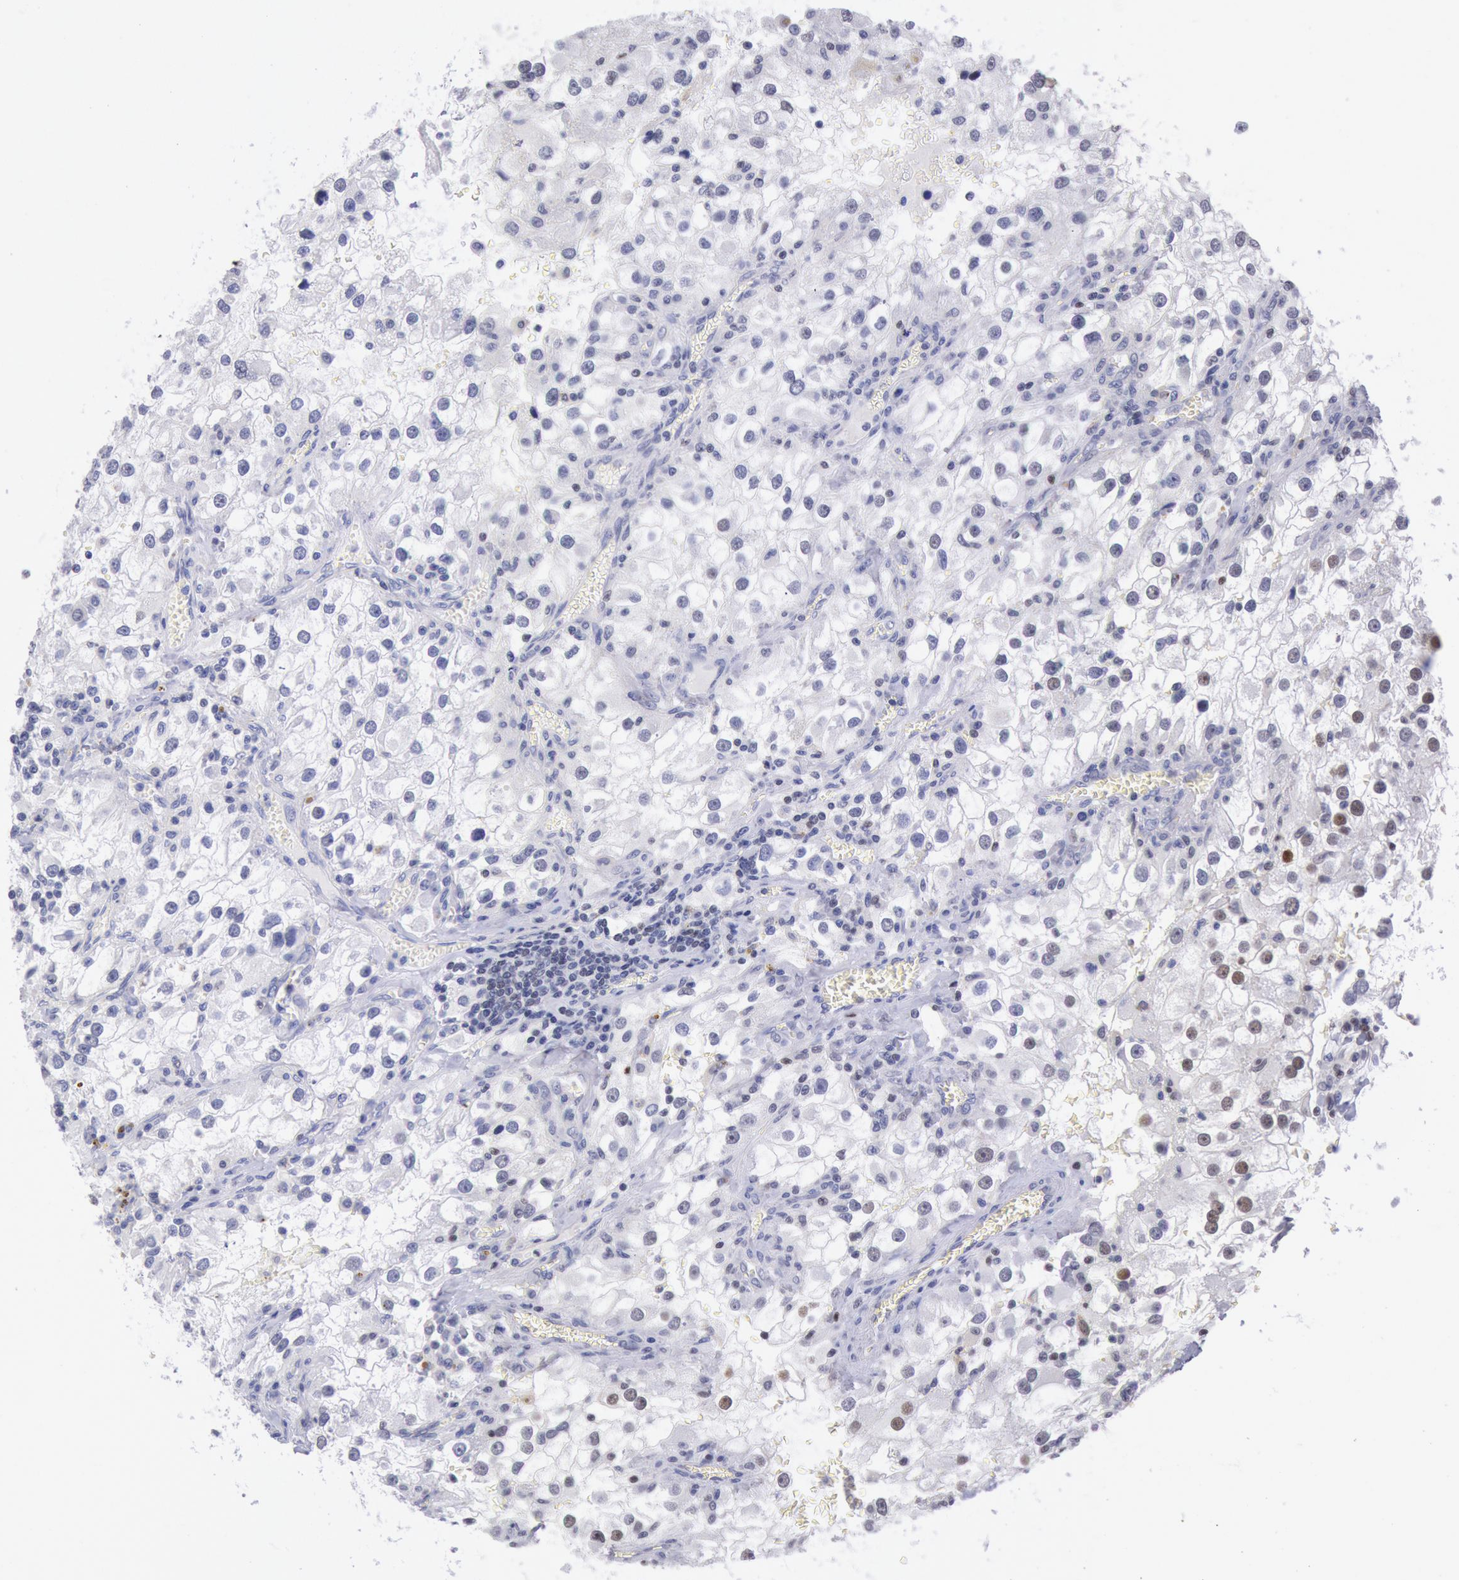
{"staining": {"intensity": "negative", "quantity": "none", "location": "none"}, "tissue": "renal cancer", "cell_type": "Tumor cells", "image_type": "cancer", "snomed": [{"axis": "morphology", "description": "Adenocarcinoma, NOS"}, {"axis": "topography", "description": "Kidney"}], "caption": "A histopathology image of renal adenocarcinoma stained for a protein exhibits no brown staining in tumor cells.", "gene": "RPS6KA5", "patient": {"sex": "female", "age": 52}}